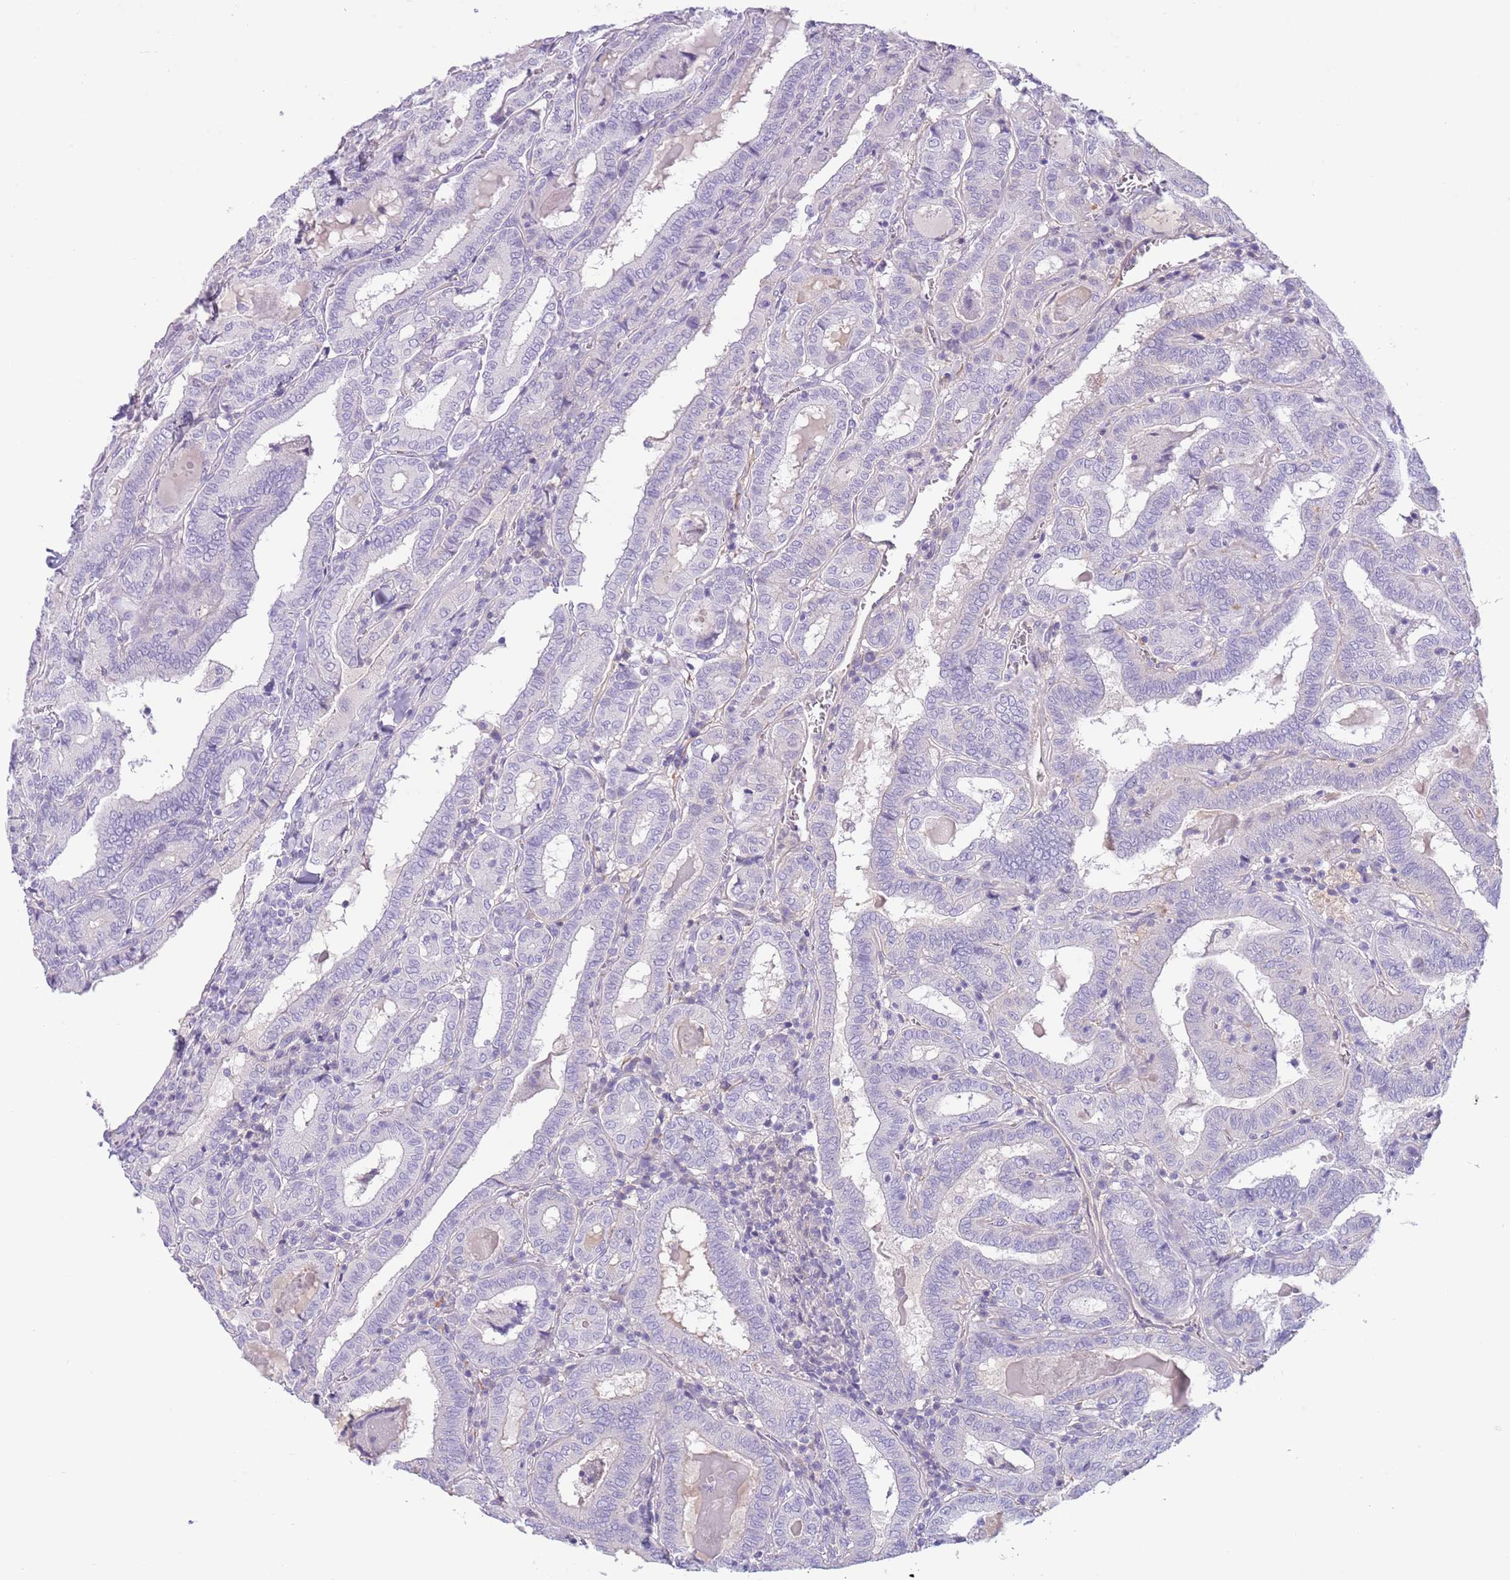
{"staining": {"intensity": "negative", "quantity": "none", "location": "none"}, "tissue": "thyroid cancer", "cell_type": "Tumor cells", "image_type": "cancer", "snomed": [{"axis": "morphology", "description": "Papillary adenocarcinoma, NOS"}, {"axis": "topography", "description": "Thyroid gland"}], "caption": "Thyroid papillary adenocarcinoma was stained to show a protein in brown. There is no significant staining in tumor cells.", "gene": "TOX2", "patient": {"sex": "female", "age": 72}}